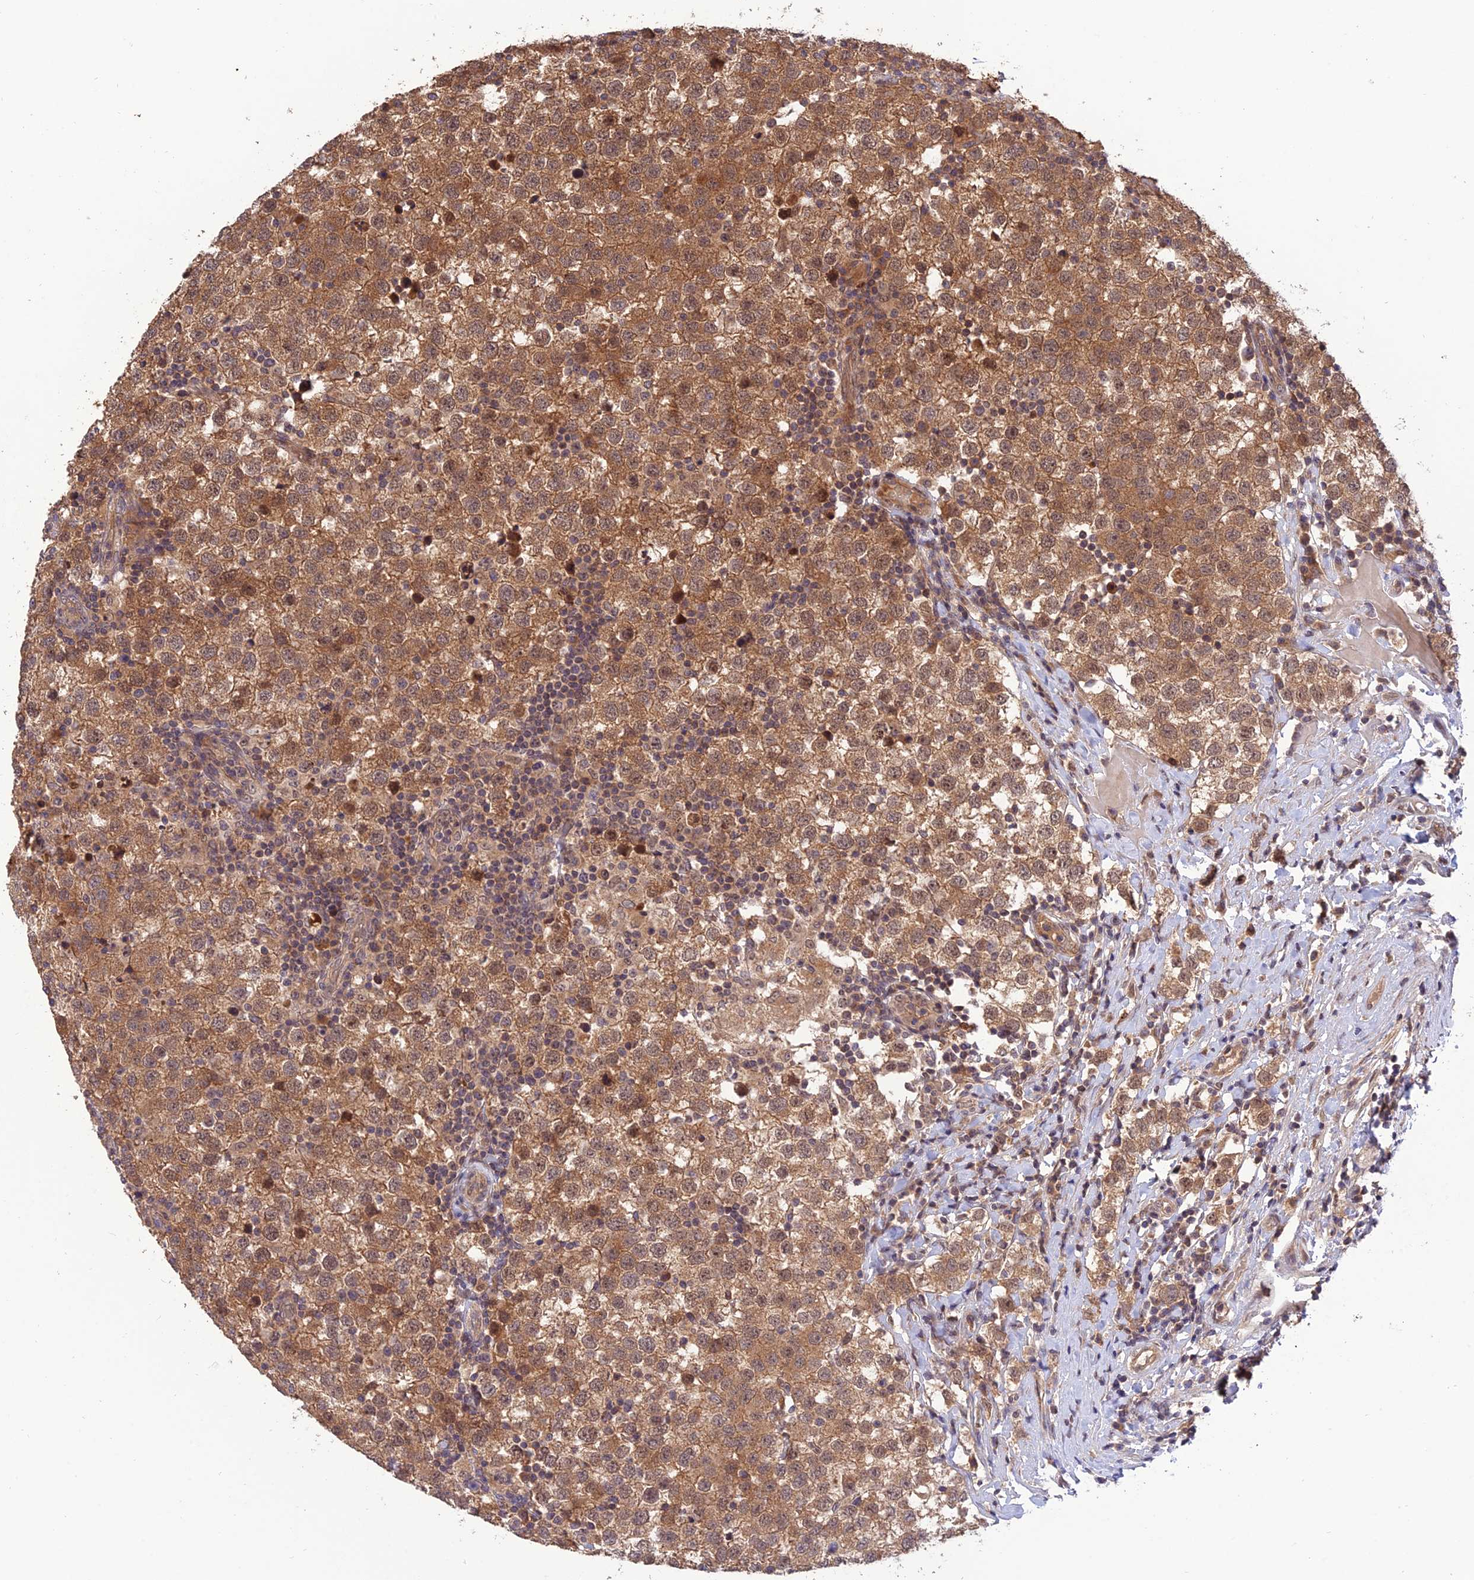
{"staining": {"intensity": "moderate", "quantity": ">75%", "location": "cytoplasmic/membranous,nuclear"}, "tissue": "testis cancer", "cell_type": "Tumor cells", "image_type": "cancer", "snomed": [{"axis": "morphology", "description": "Seminoma, NOS"}, {"axis": "topography", "description": "Testis"}], "caption": "Moderate cytoplasmic/membranous and nuclear protein positivity is present in about >75% of tumor cells in testis cancer.", "gene": "REV1", "patient": {"sex": "male", "age": 34}}